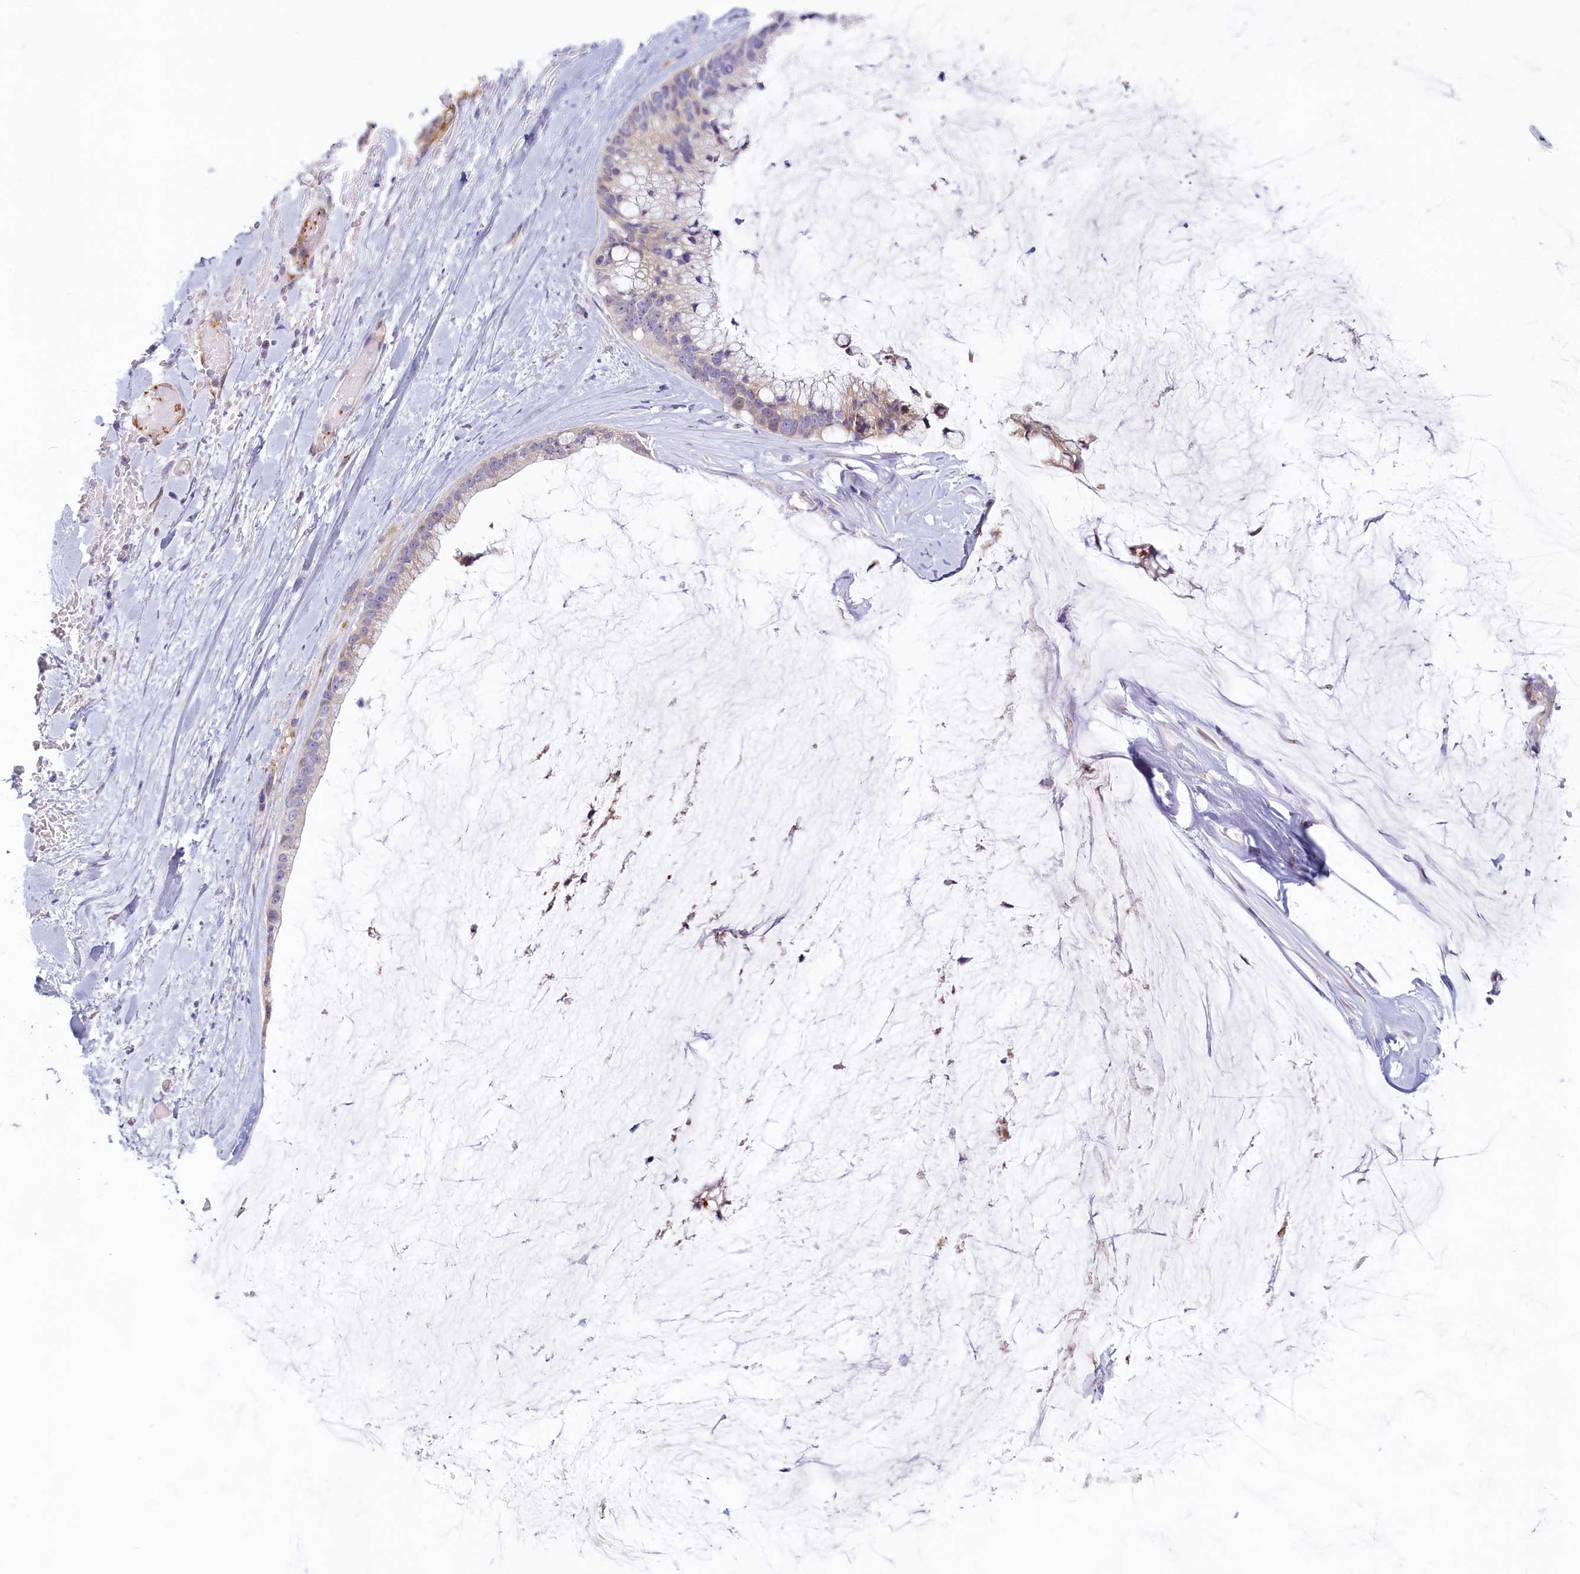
{"staining": {"intensity": "negative", "quantity": "none", "location": "none"}, "tissue": "ovarian cancer", "cell_type": "Tumor cells", "image_type": "cancer", "snomed": [{"axis": "morphology", "description": "Cystadenocarcinoma, mucinous, NOS"}, {"axis": "topography", "description": "Ovary"}], "caption": "Micrograph shows no significant protein positivity in tumor cells of mucinous cystadenocarcinoma (ovarian). The staining was performed using DAB (3,3'-diaminobenzidine) to visualize the protein expression in brown, while the nuclei were stained in blue with hematoxylin (Magnification: 20x).", "gene": "LMOD3", "patient": {"sex": "female", "age": 39}}